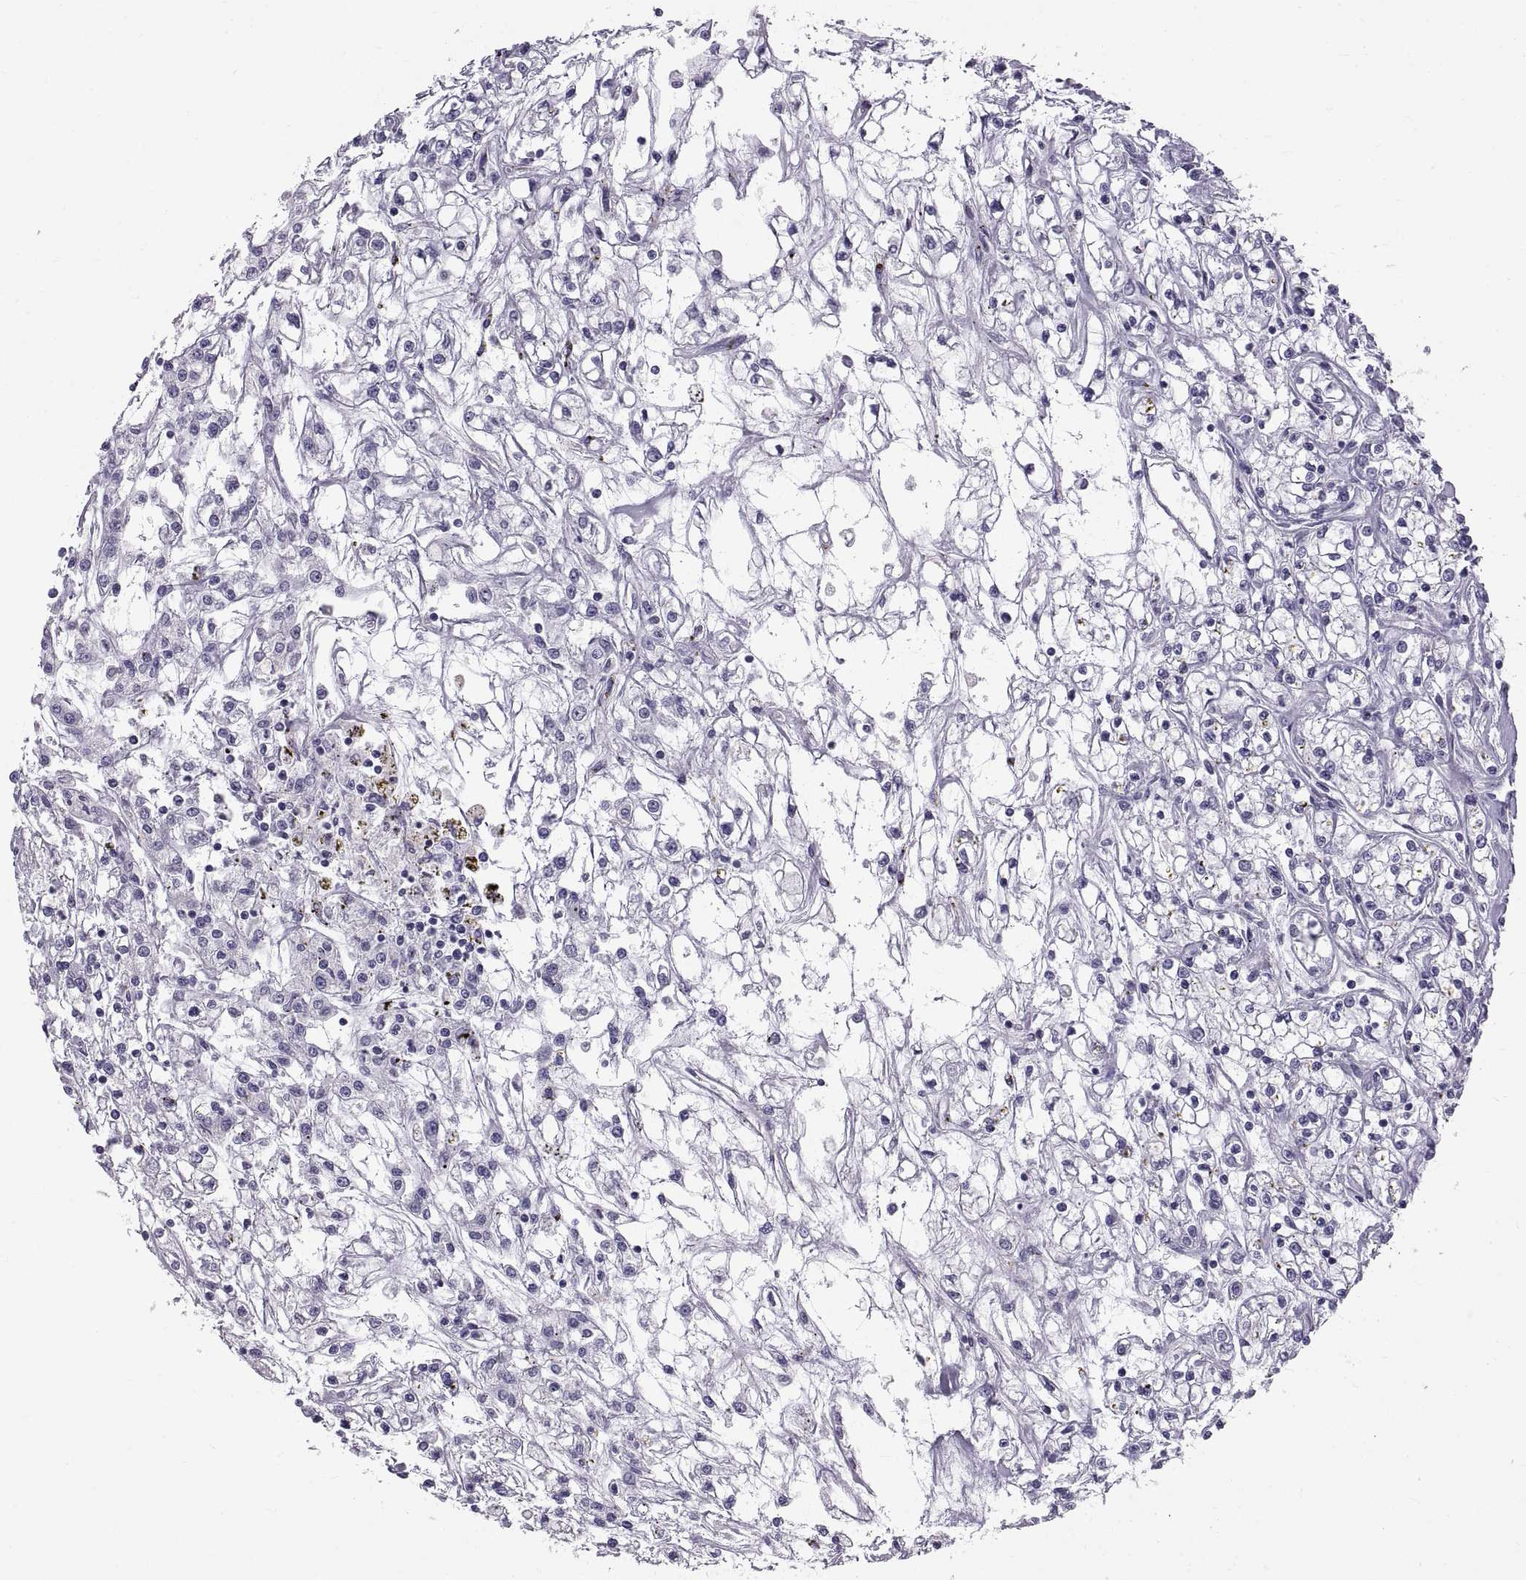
{"staining": {"intensity": "negative", "quantity": "none", "location": "none"}, "tissue": "renal cancer", "cell_type": "Tumor cells", "image_type": "cancer", "snomed": [{"axis": "morphology", "description": "Adenocarcinoma, NOS"}, {"axis": "topography", "description": "Kidney"}], "caption": "Renal cancer was stained to show a protein in brown. There is no significant staining in tumor cells.", "gene": "WFDC8", "patient": {"sex": "female", "age": 59}}